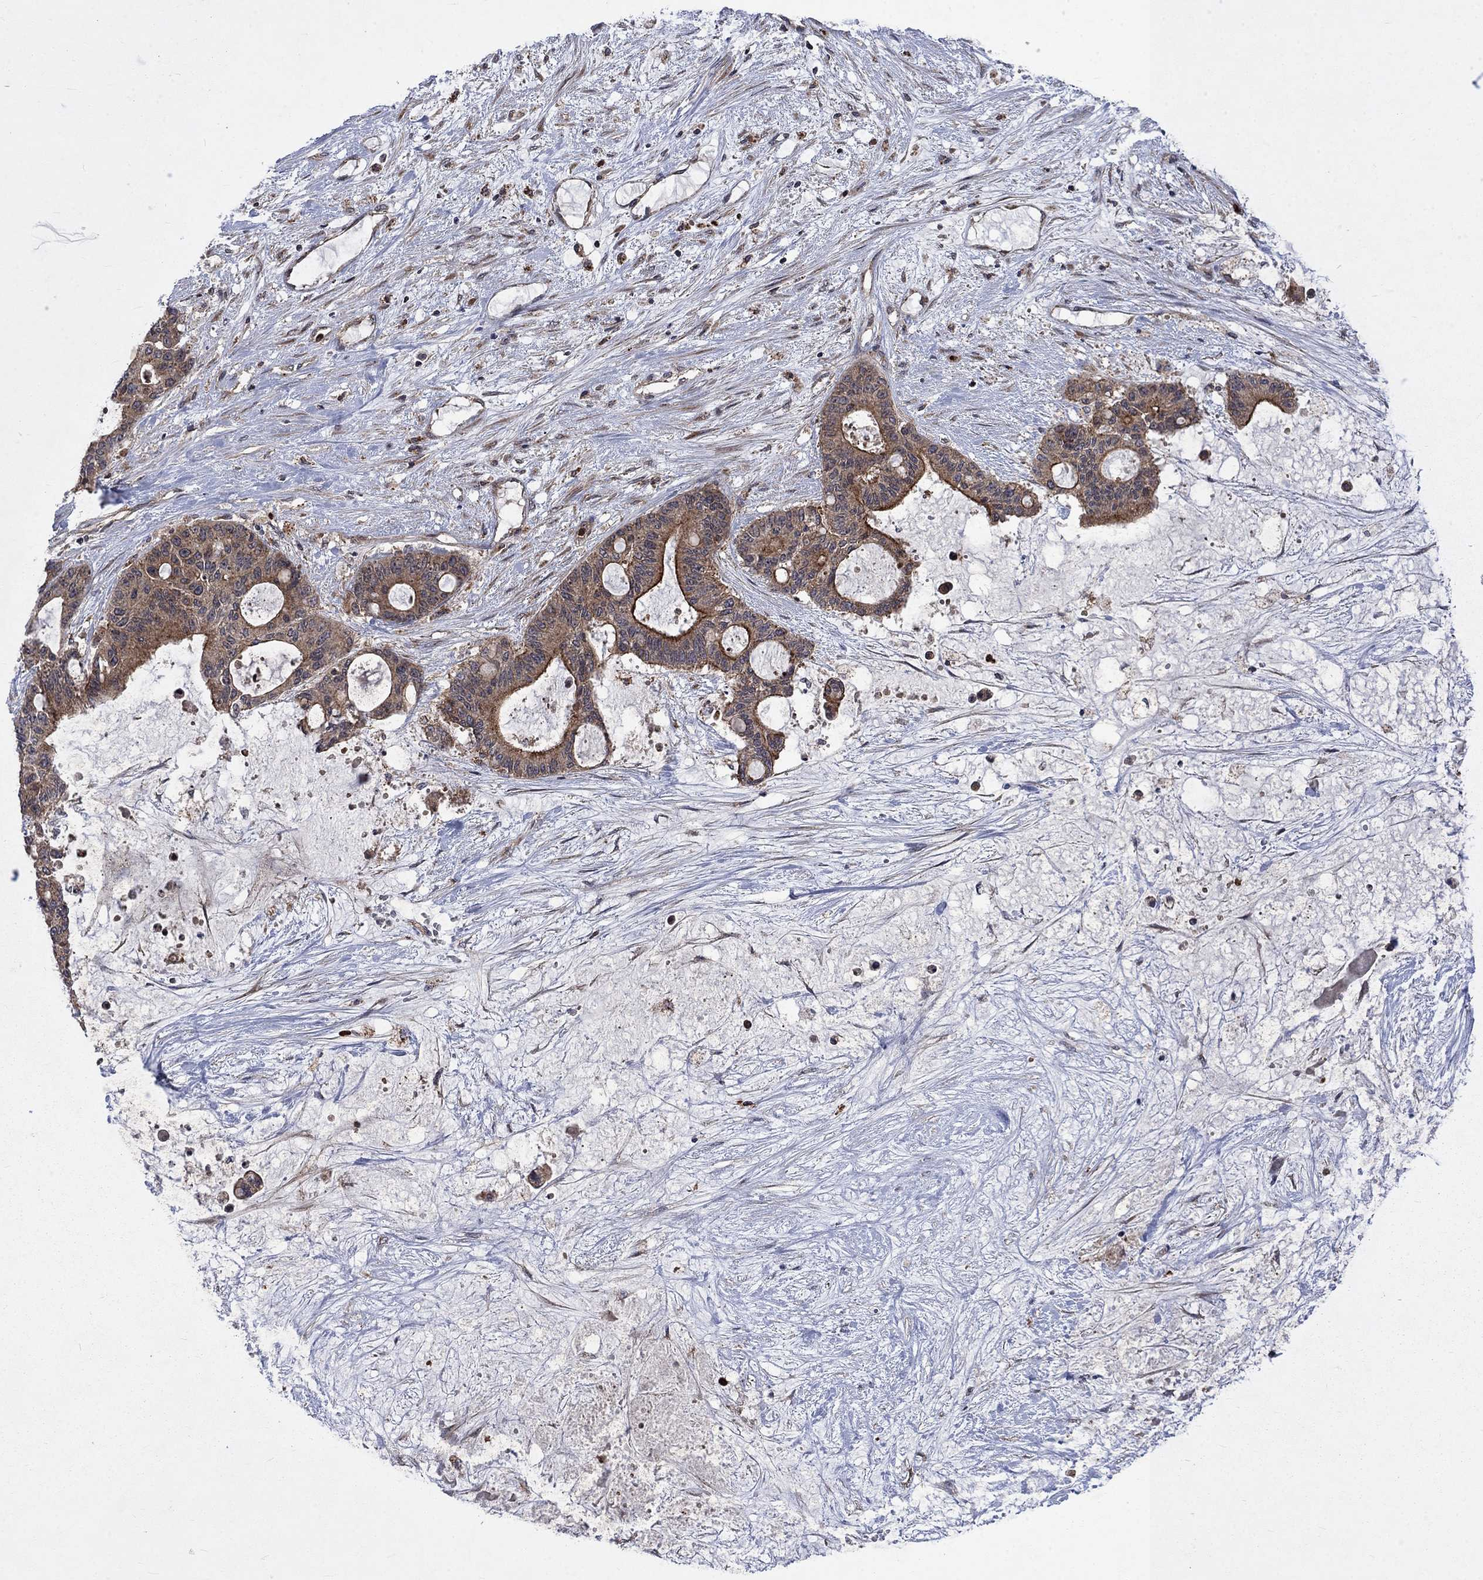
{"staining": {"intensity": "moderate", "quantity": ">75%", "location": "cytoplasmic/membranous"}, "tissue": "liver cancer", "cell_type": "Tumor cells", "image_type": "cancer", "snomed": [{"axis": "morphology", "description": "Normal tissue, NOS"}, {"axis": "morphology", "description": "Cholangiocarcinoma"}, {"axis": "topography", "description": "Liver"}, {"axis": "topography", "description": "Peripheral nerve tissue"}], "caption": "Immunohistochemistry histopathology image of neoplastic tissue: human cholangiocarcinoma (liver) stained using IHC demonstrates medium levels of moderate protein expression localized specifically in the cytoplasmic/membranous of tumor cells, appearing as a cytoplasmic/membranous brown color.", "gene": "TMEM33", "patient": {"sex": "female", "age": 73}}